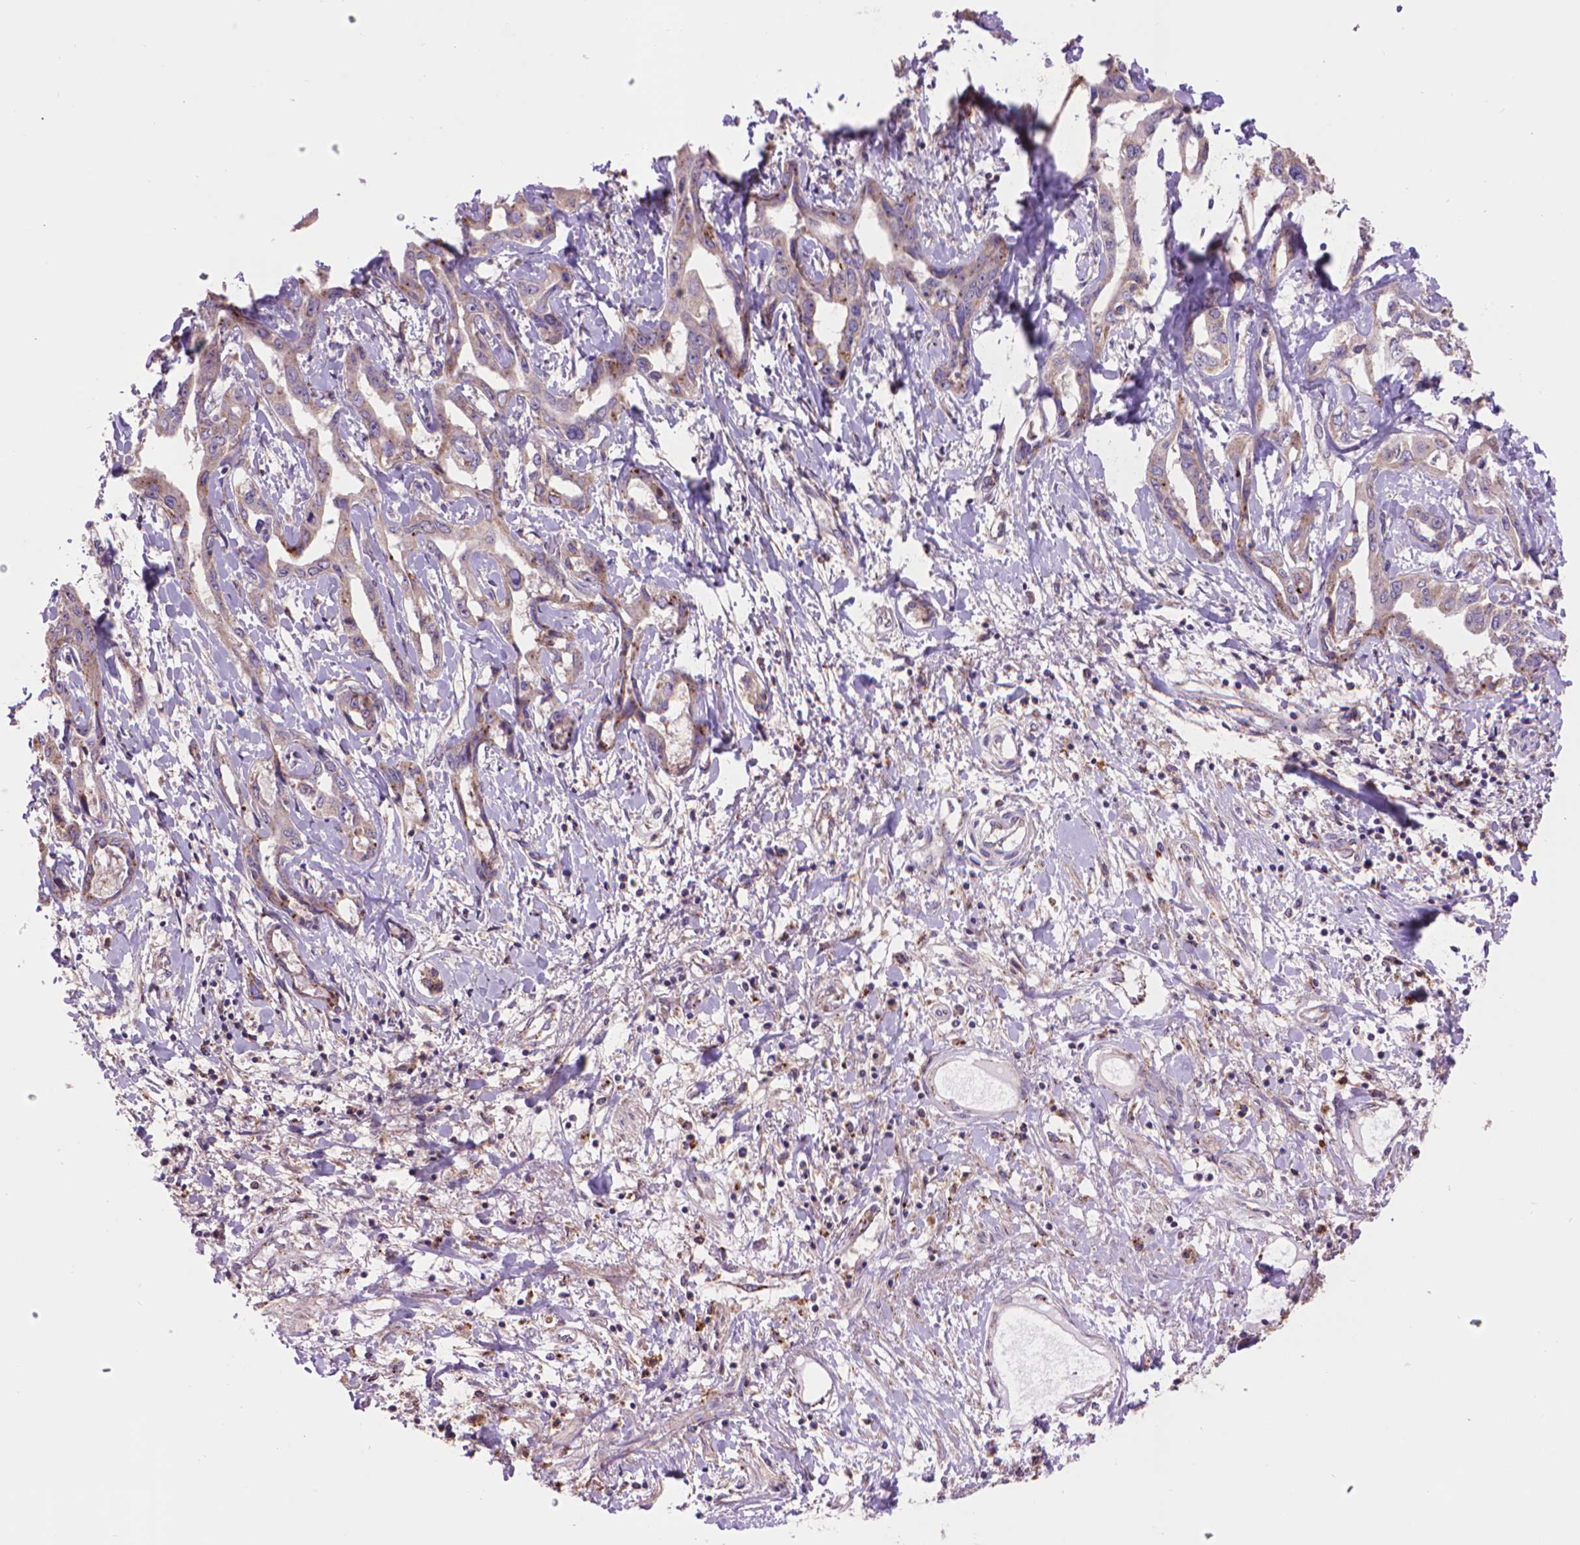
{"staining": {"intensity": "strong", "quantity": "<25%", "location": "cytoplasmic/membranous"}, "tissue": "liver cancer", "cell_type": "Tumor cells", "image_type": "cancer", "snomed": [{"axis": "morphology", "description": "Cholangiocarcinoma"}, {"axis": "topography", "description": "Liver"}], "caption": "Tumor cells display medium levels of strong cytoplasmic/membranous positivity in about <25% of cells in liver cholangiocarcinoma.", "gene": "GLB1", "patient": {"sex": "male", "age": 59}}